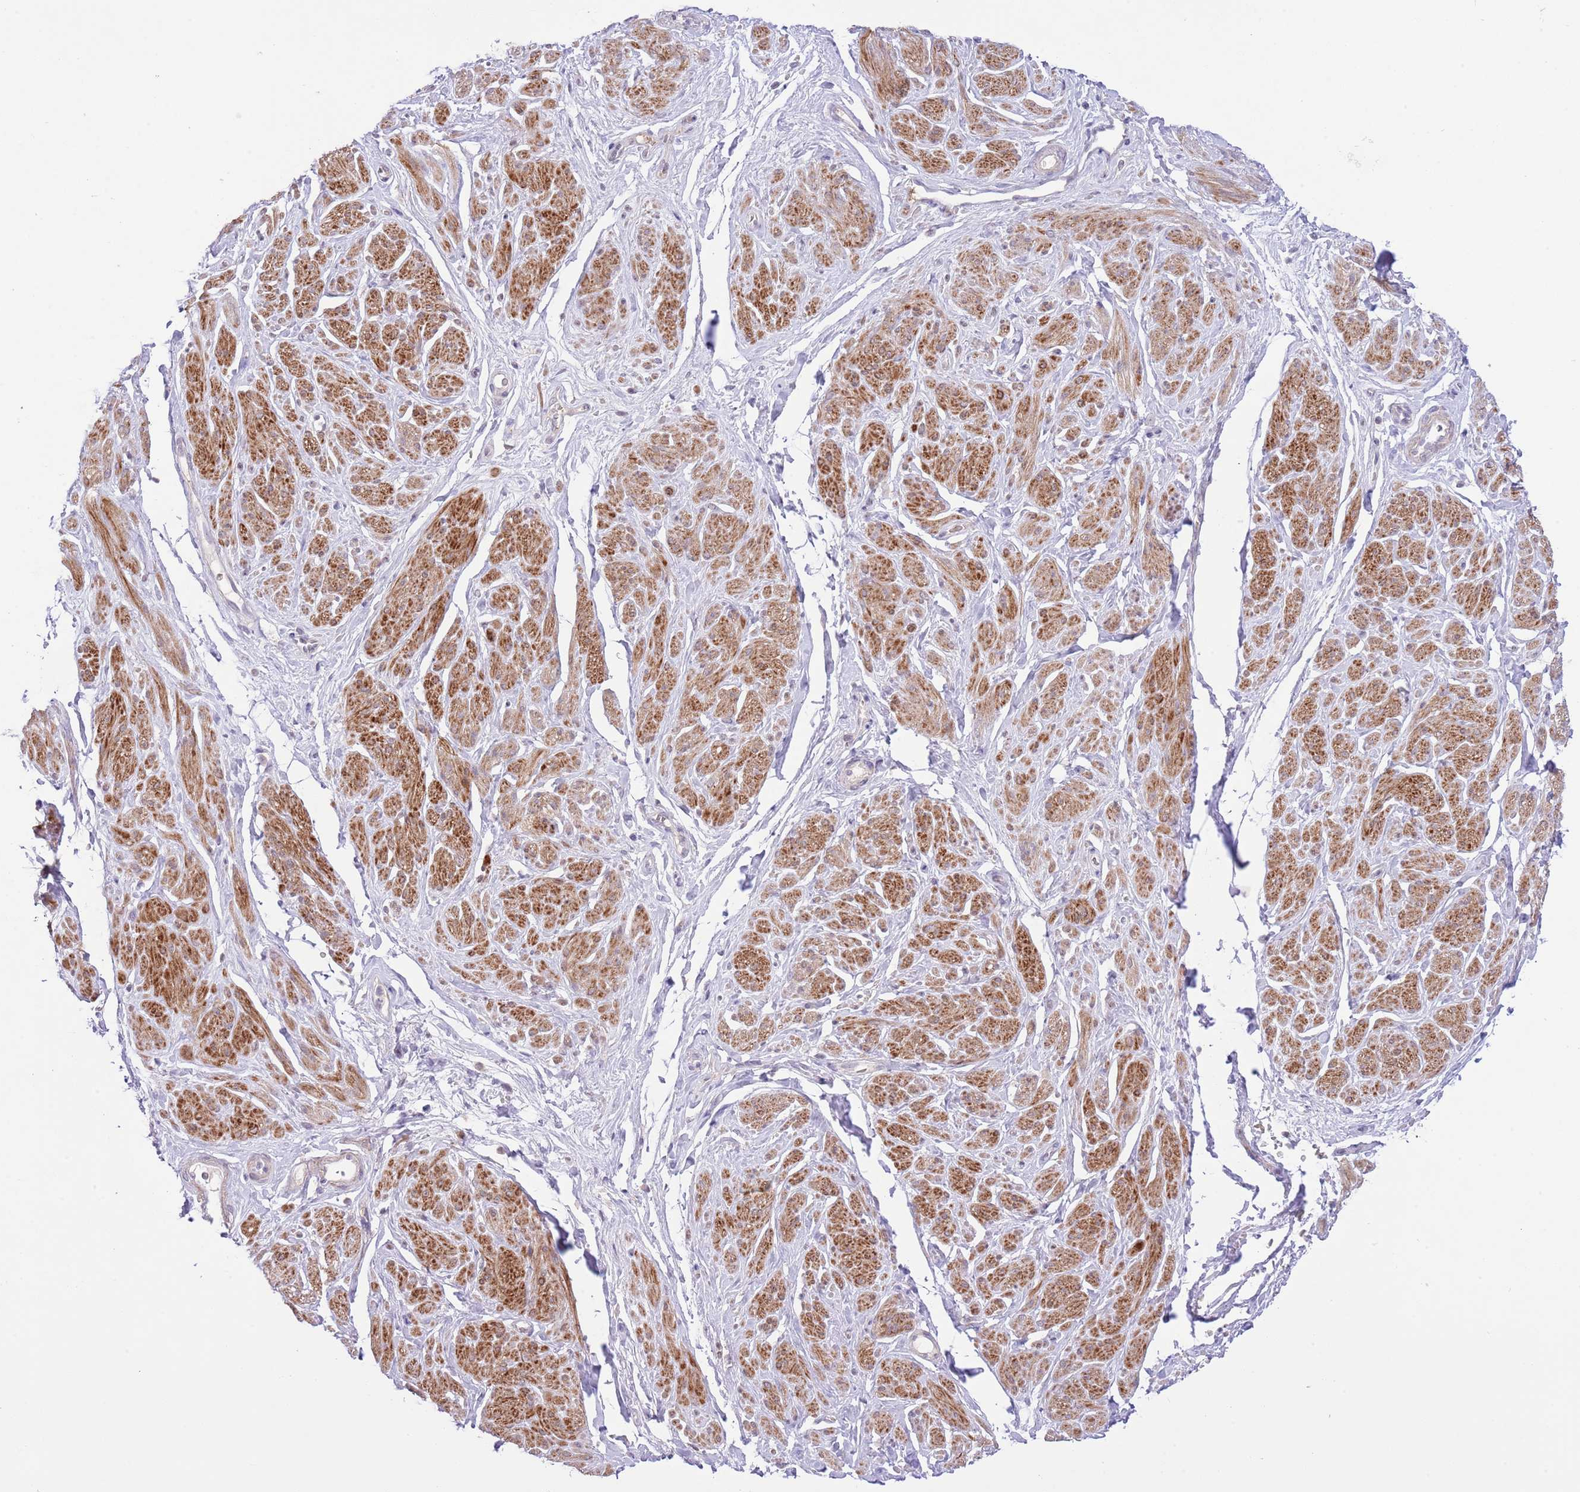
{"staining": {"intensity": "moderate", "quantity": ">75%", "location": "cytoplasmic/membranous"}, "tissue": "smooth muscle", "cell_type": "Smooth muscle cells", "image_type": "normal", "snomed": [{"axis": "morphology", "description": "Normal tissue, NOS"}, {"axis": "topography", "description": "Smooth muscle"}, {"axis": "topography", "description": "Peripheral nerve tissue"}], "caption": "This is an image of immunohistochemistry (IHC) staining of unremarkable smooth muscle, which shows moderate expression in the cytoplasmic/membranous of smooth muscle cells.", "gene": "GALK2", "patient": {"sex": "male", "age": 69}}